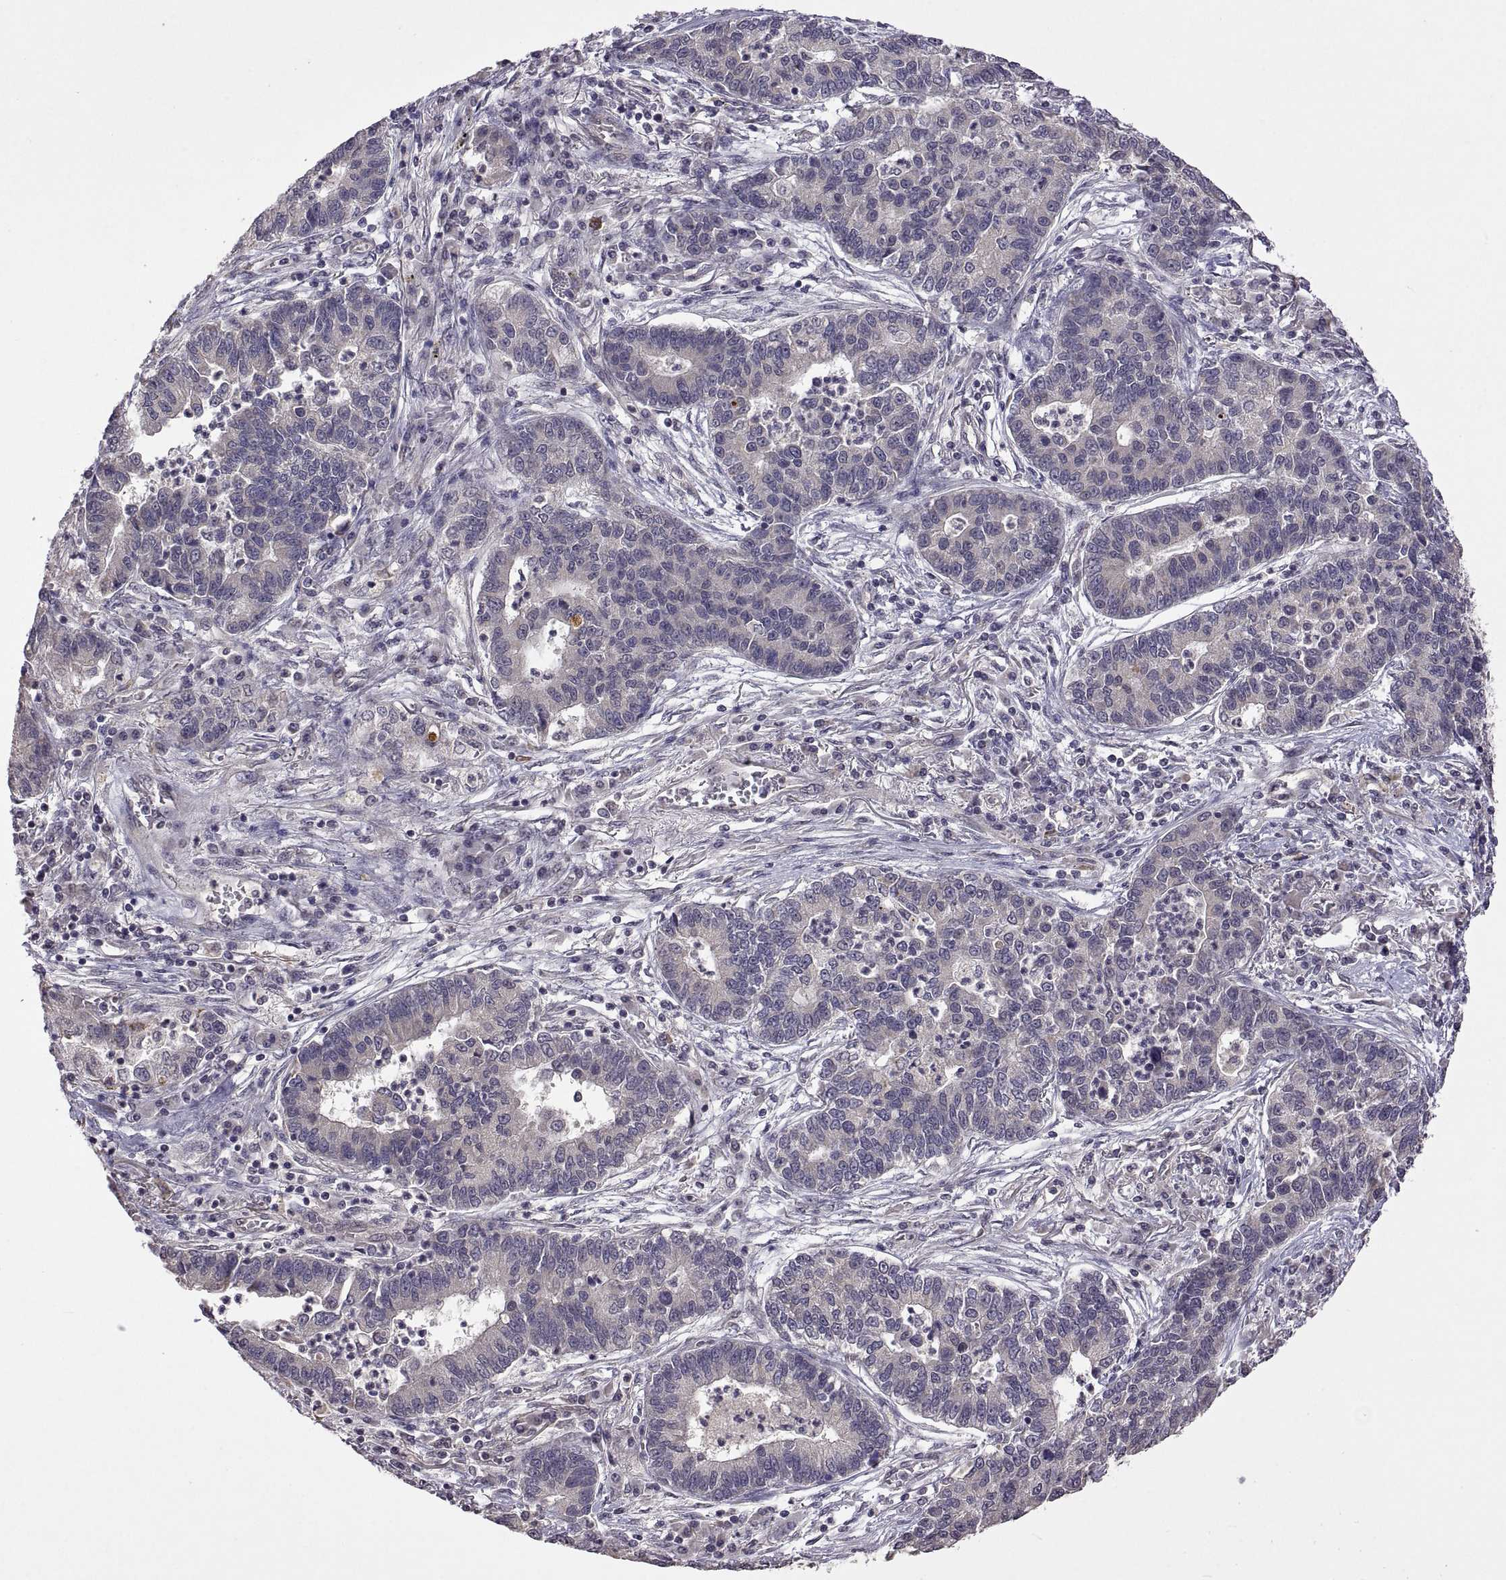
{"staining": {"intensity": "negative", "quantity": "none", "location": "none"}, "tissue": "lung cancer", "cell_type": "Tumor cells", "image_type": "cancer", "snomed": [{"axis": "morphology", "description": "Adenocarcinoma, NOS"}, {"axis": "topography", "description": "Lung"}], "caption": "IHC of human lung cancer reveals no staining in tumor cells.", "gene": "LAMA1", "patient": {"sex": "female", "age": 57}}